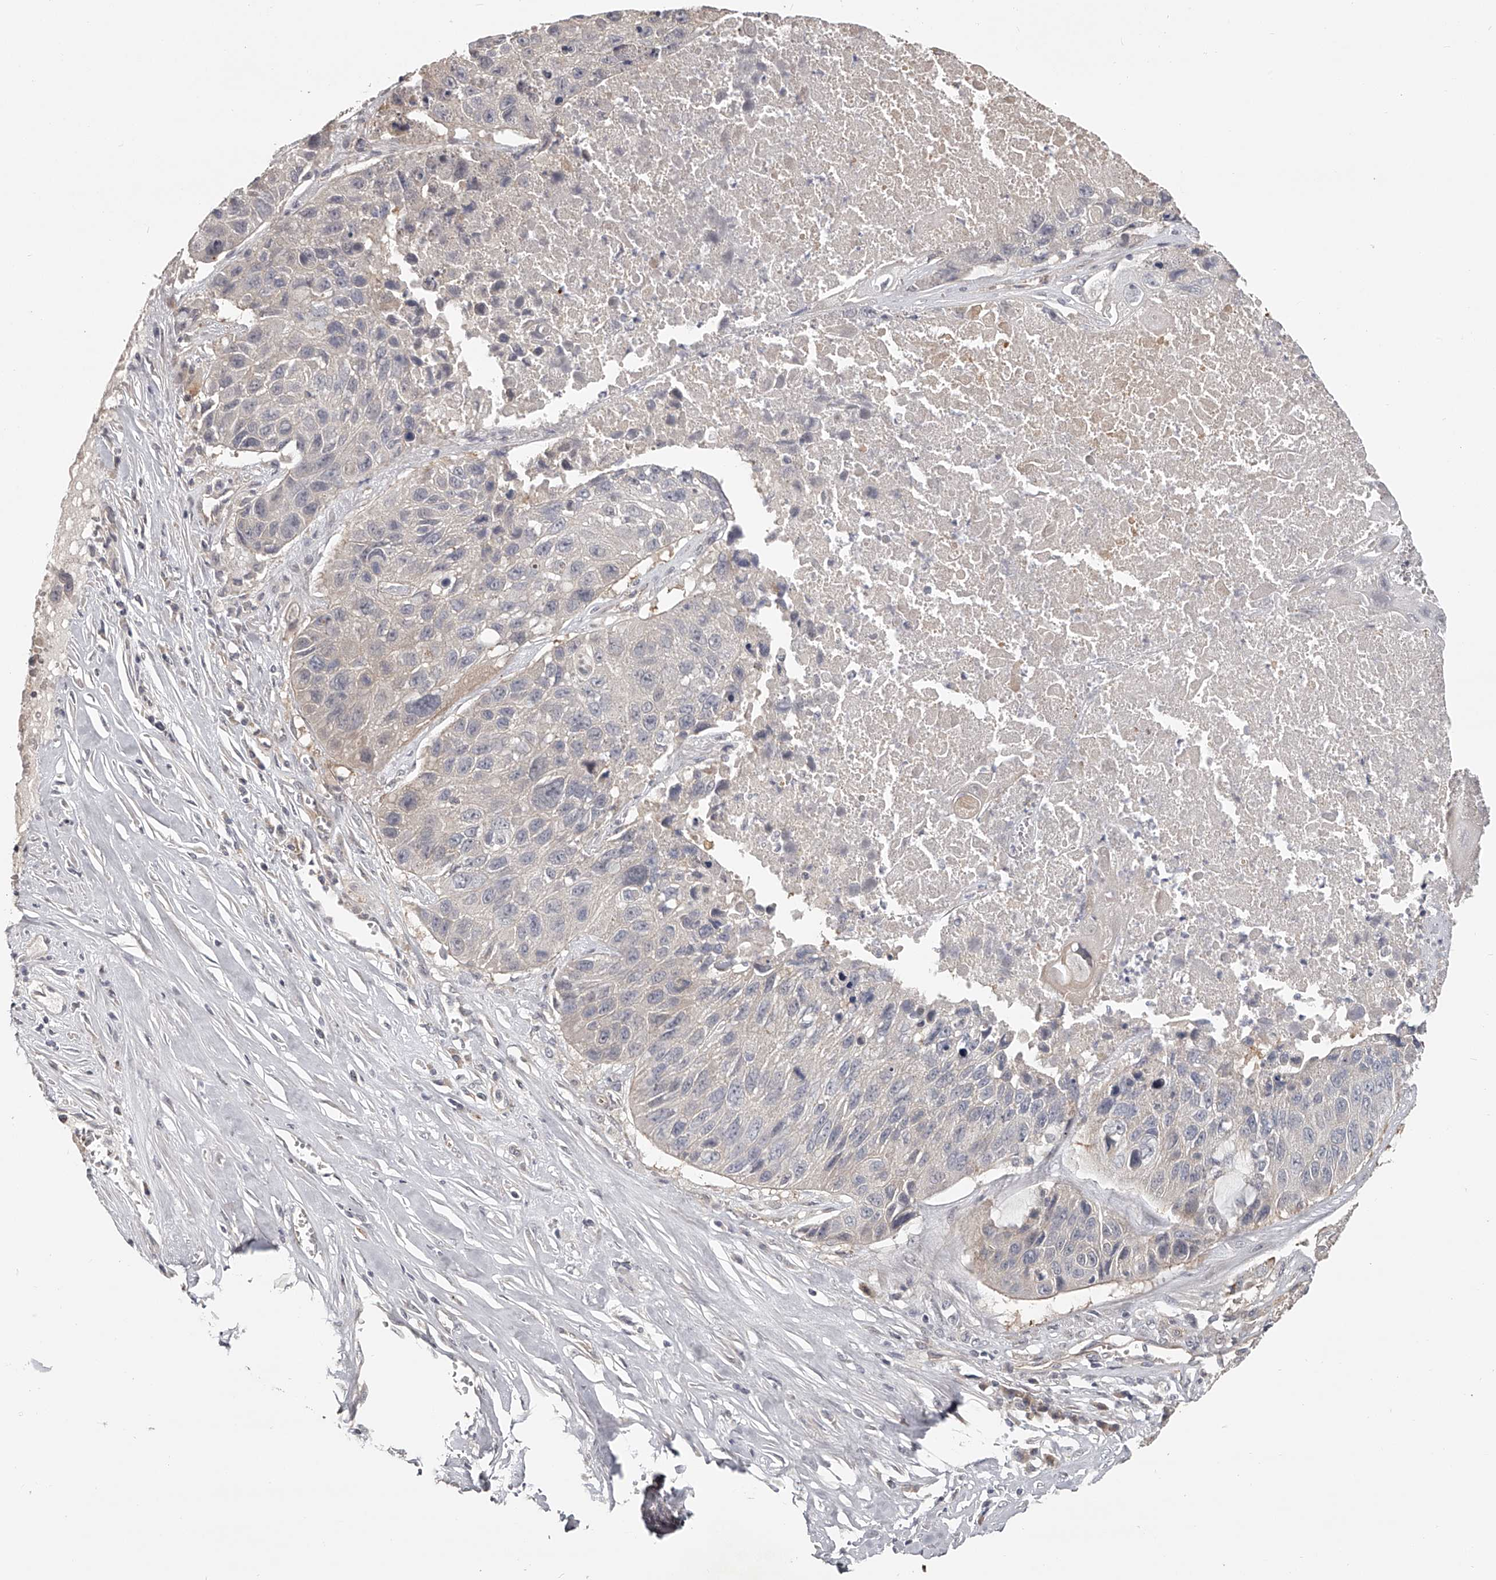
{"staining": {"intensity": "negative", "quantity": "none", "location": "none"}, "tissue": "lung cancer", "cell_type": "Tumor cells", "image_type": "cancer", "snomed": [{"axis": "morphology", "description": "Squamous cell carcinoma, NOS"}, {"axis": "topography", "description": "Lung"}], "caption": "The image demonstrates no staining of tumor cells in squamous cell carcinoma (lung).", "gene": "ZNF582", "patient": {"sex": "male", "age": 61}}